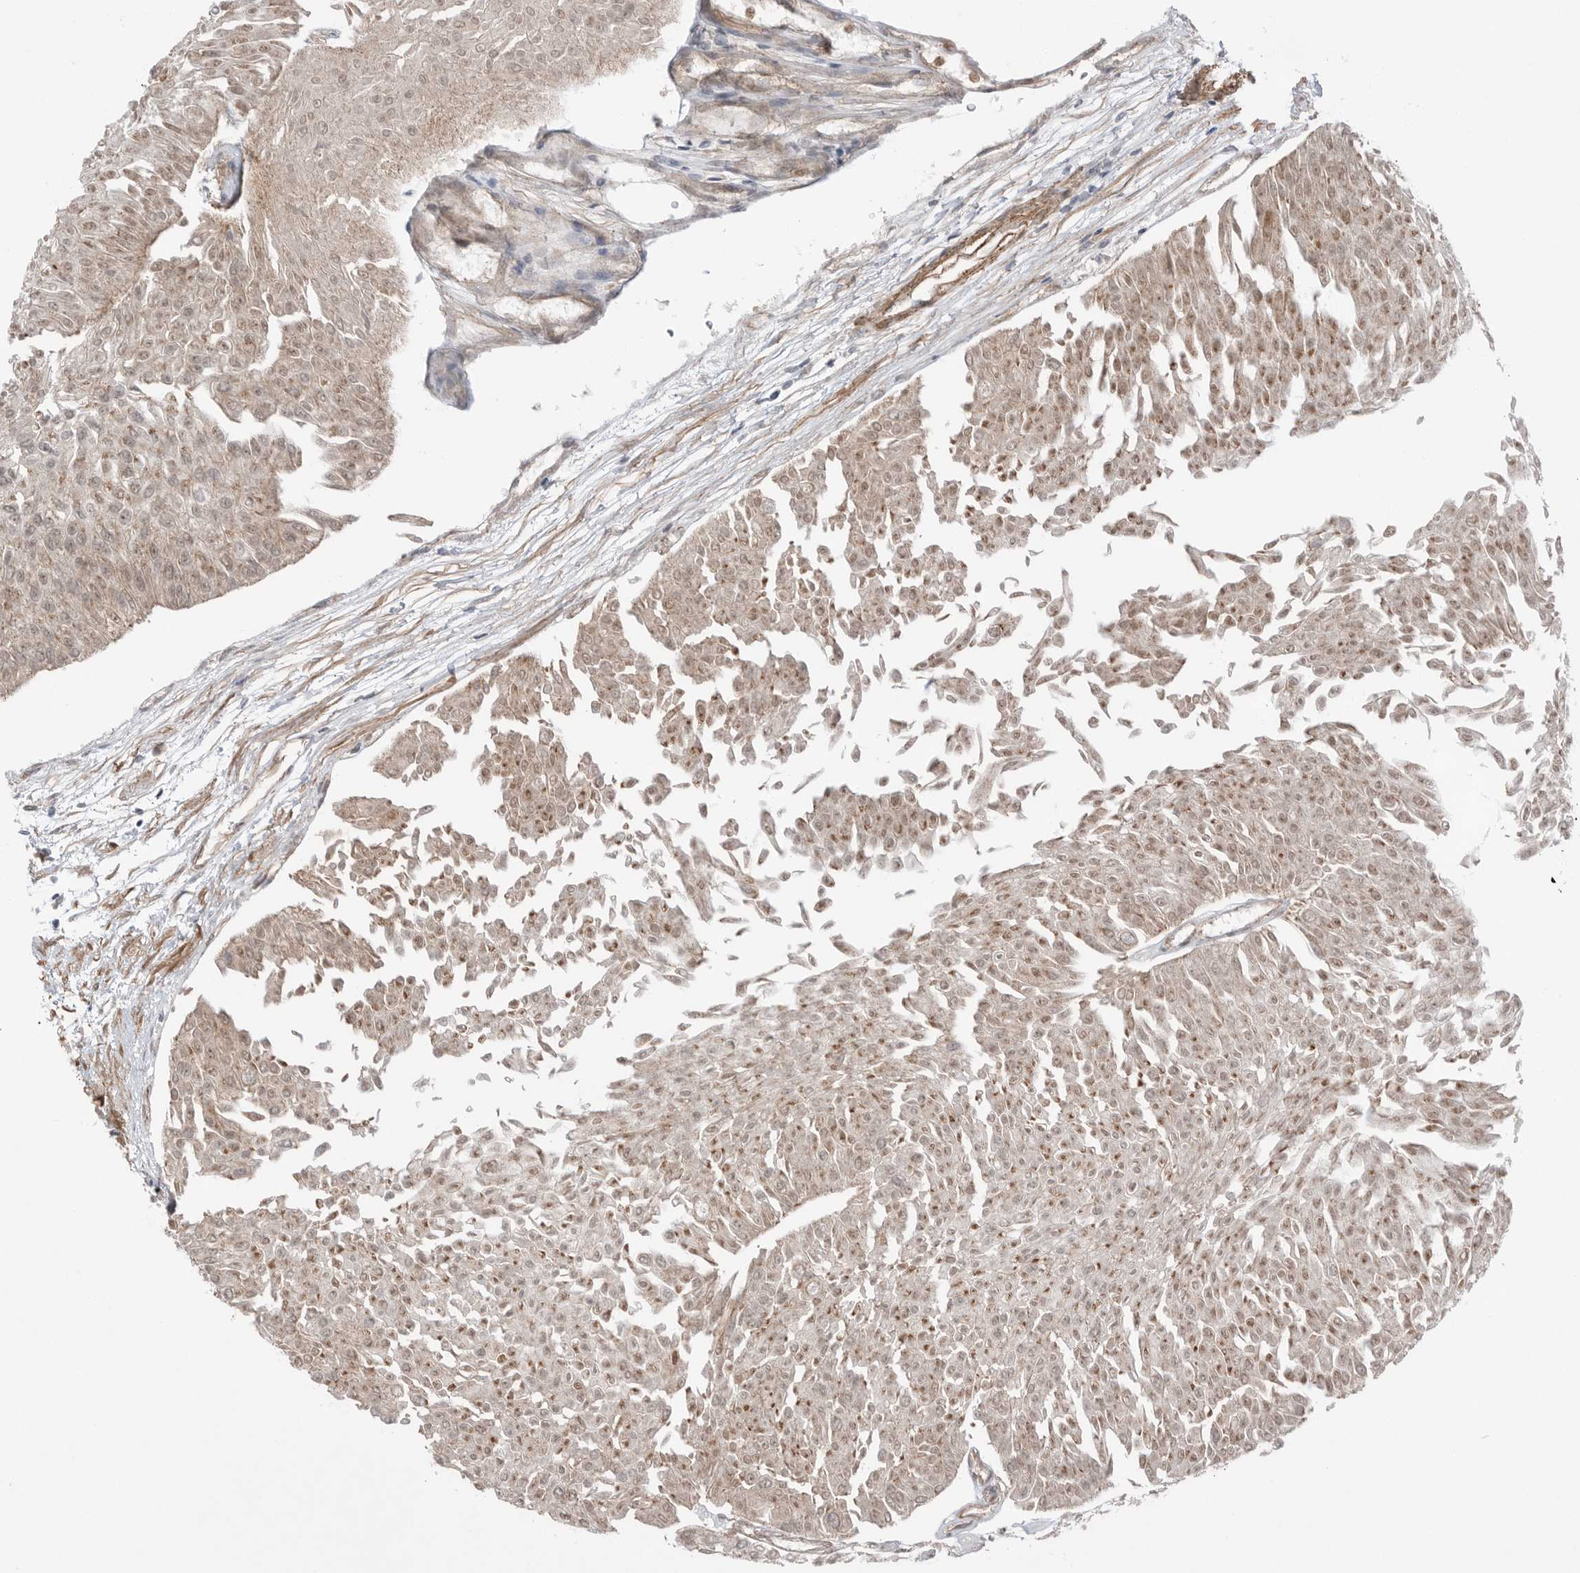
{"staining": {"intensity": "moderate", "quantity": ">75%", "location": "nuclear"}, "tissue": "urothelial cancer", "cell_type": "Tumor cells", "image_type": "cancer", "snomed": [{"axis": "morphology", "description": "Urothelial carcinoma, Low grade"}, {"axis": "topography", "description": "Urinary bladder"}], "caption": "This is an image of immunohistochemistry staining of urothelial carcinoma (low-grade), which shows moderate positivity in the nuclear of tumor cells.", "gene": "NTAQ1", "patient": {"sex": "male", "age": 67}}